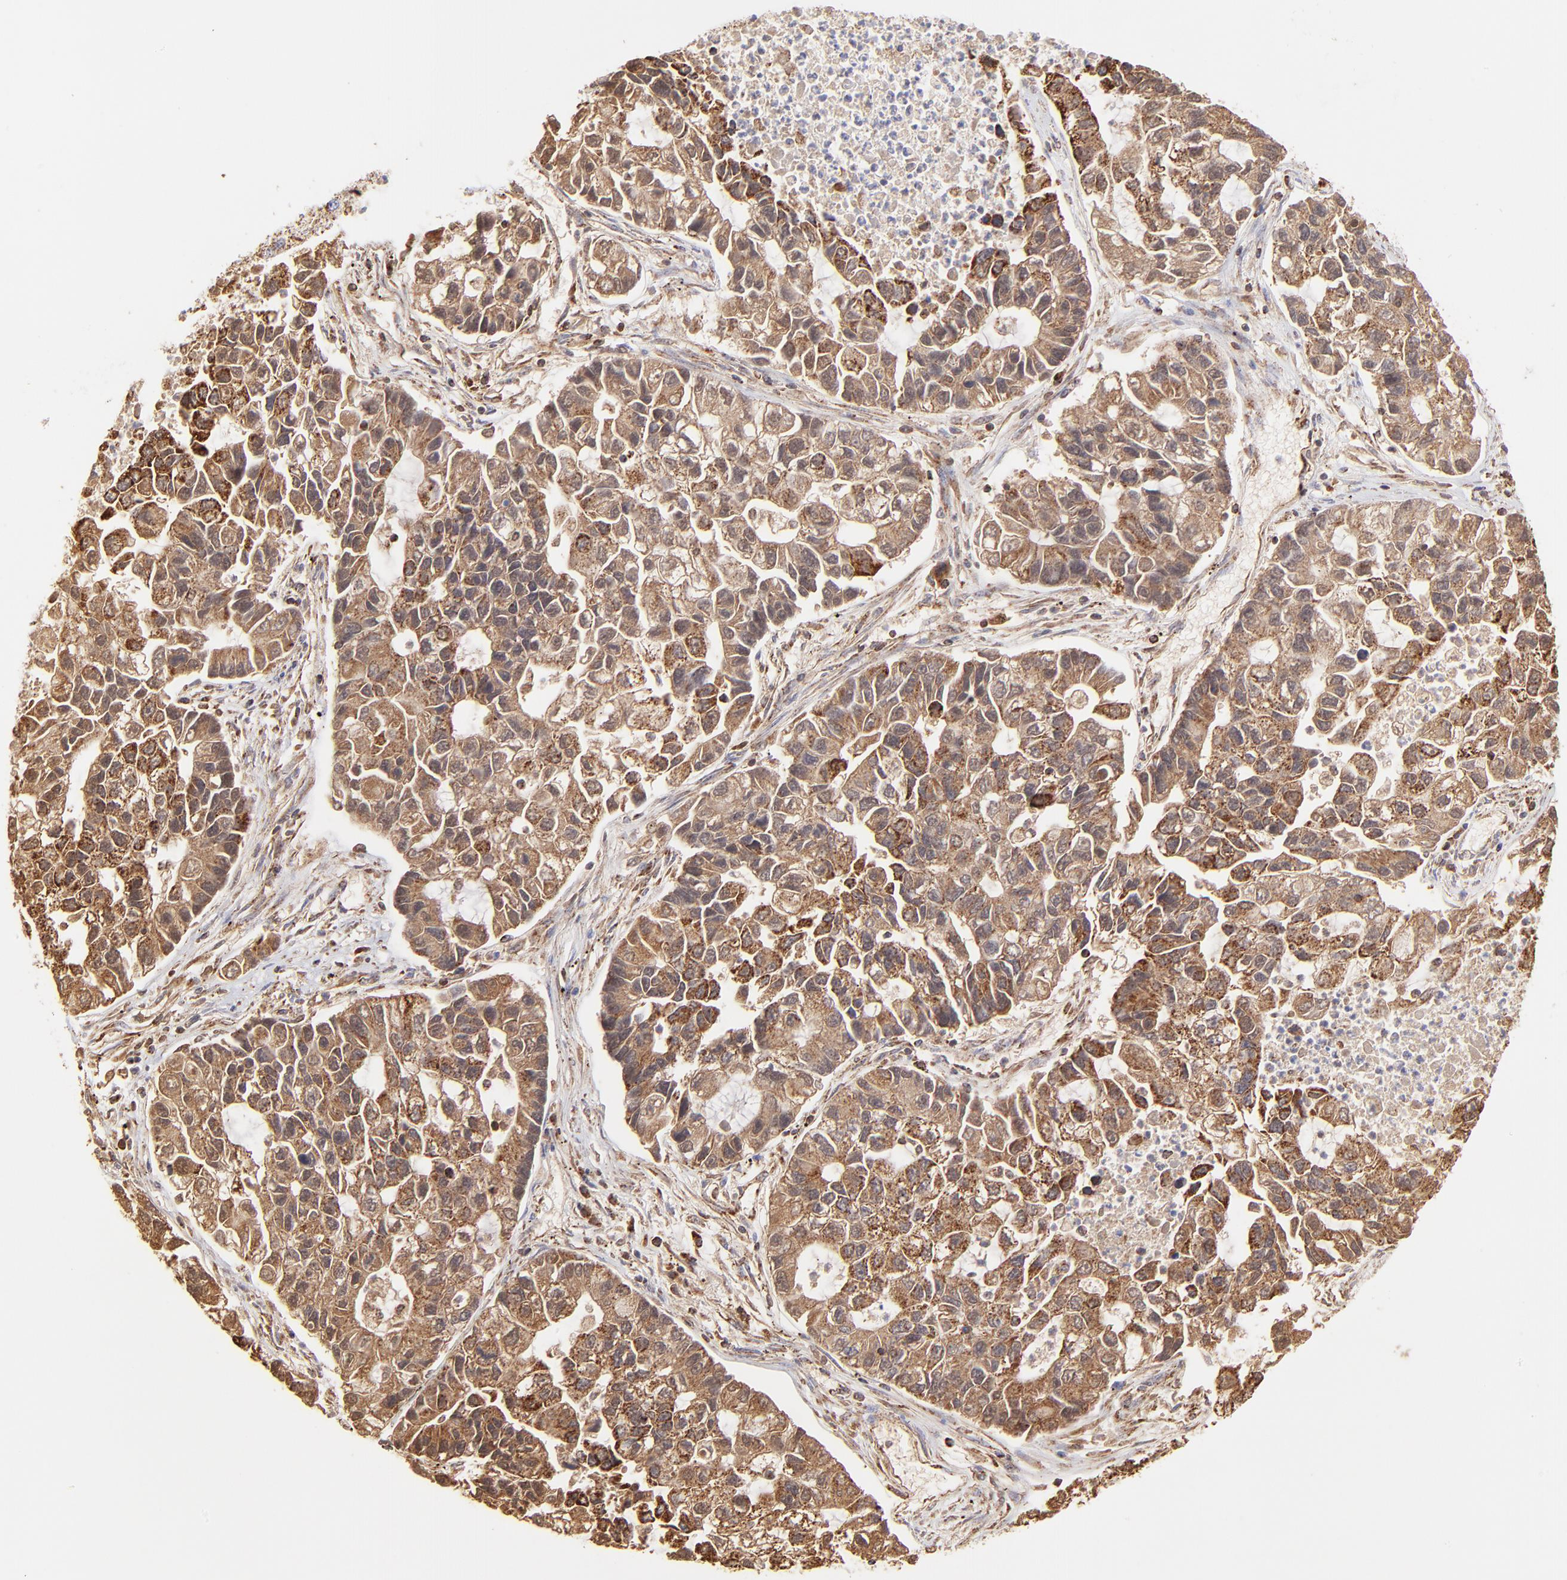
{"staining": {"intensity": "moderate", "quantity": ">75%", "location": "cytoplasmic/membranous"}, "tissue": "lung cancer", "cell_type": "Tumor cells", "image_type": "cancer", "snomed": [{"axis": "morphology", "description": "Adenocarcinoma, NOS"}, {"axis": "topography", "description": "Lung"}], "caption": "Immunohistochemistry staining of lung adenocarcinoma, which reveals medium levels of moderate cytoplasmic/membranous positivity in approximately >75% of tumor cells indicating moderate cytoplasmic/membranous protein positivity. The staining was performed using DAB (brown) for protein detection and nuclei were counterstained in hematoxylin (blue).", "gene": "ECH1", "patient": {"sex": "female", "age": 51}}